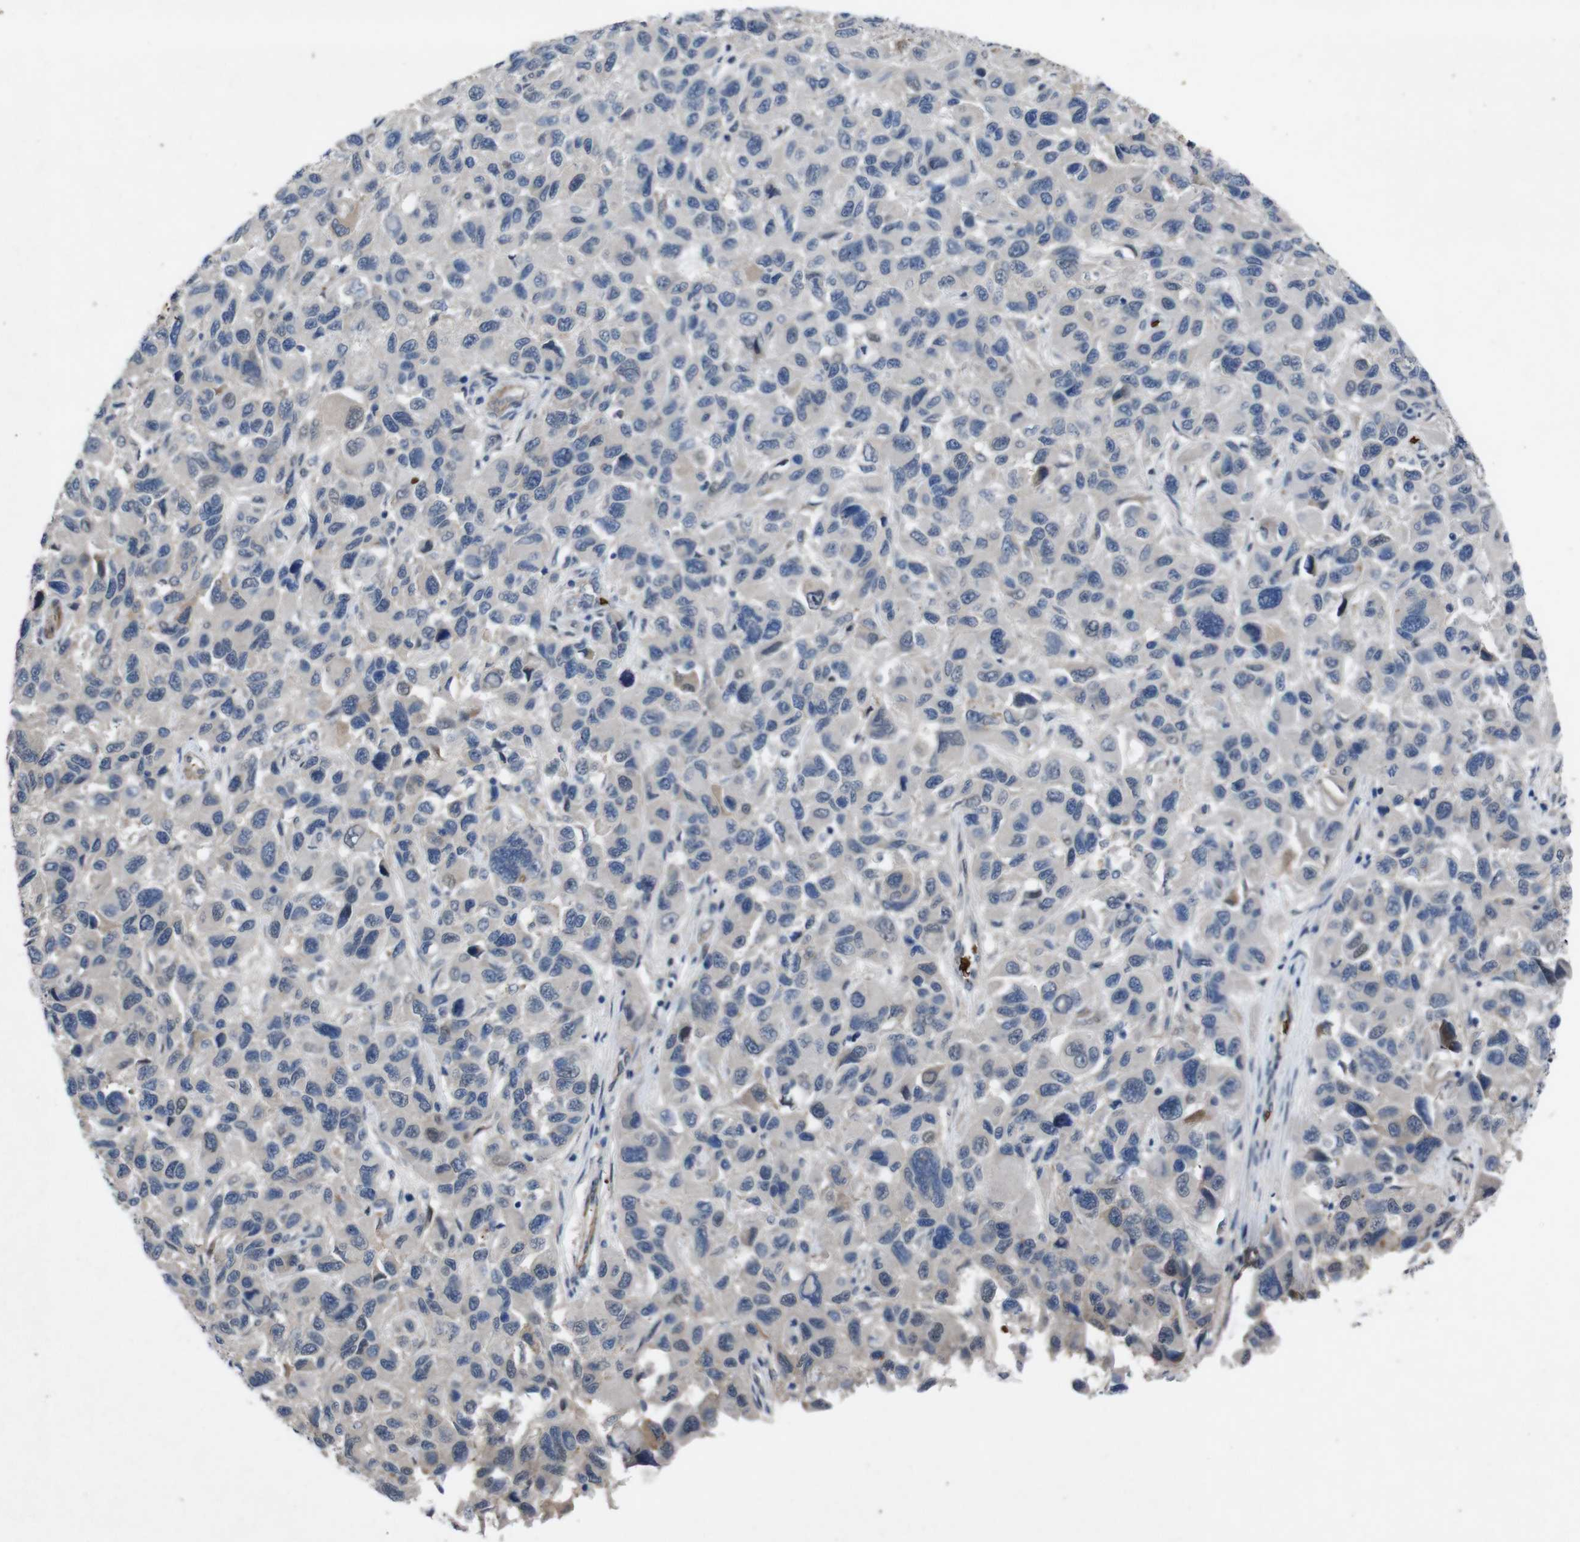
{"staining": {"intensity": "negative", "quantity": "none", "location": "none"}, "tissue": "melanoma", "cell_type": "Tumor cells", "image_type": "cancer", "snomed": [{"axis": "morphology", "description": "Malignant melanoma, NOS"}, {"axis": "topography", "description": "Skin"}], "caption": "This is a micrograph of immunohistochemistry staining of melanoma, which shows no expression in tumor cells. (Stains: DAB (3,3'-diaminobenzidine) IHC with hematoxylin counter stain, Microscopy: brightfield microscopy at high magnification).", "gene": "SPTB", "patient": {"sex": "male", "age": 53}}